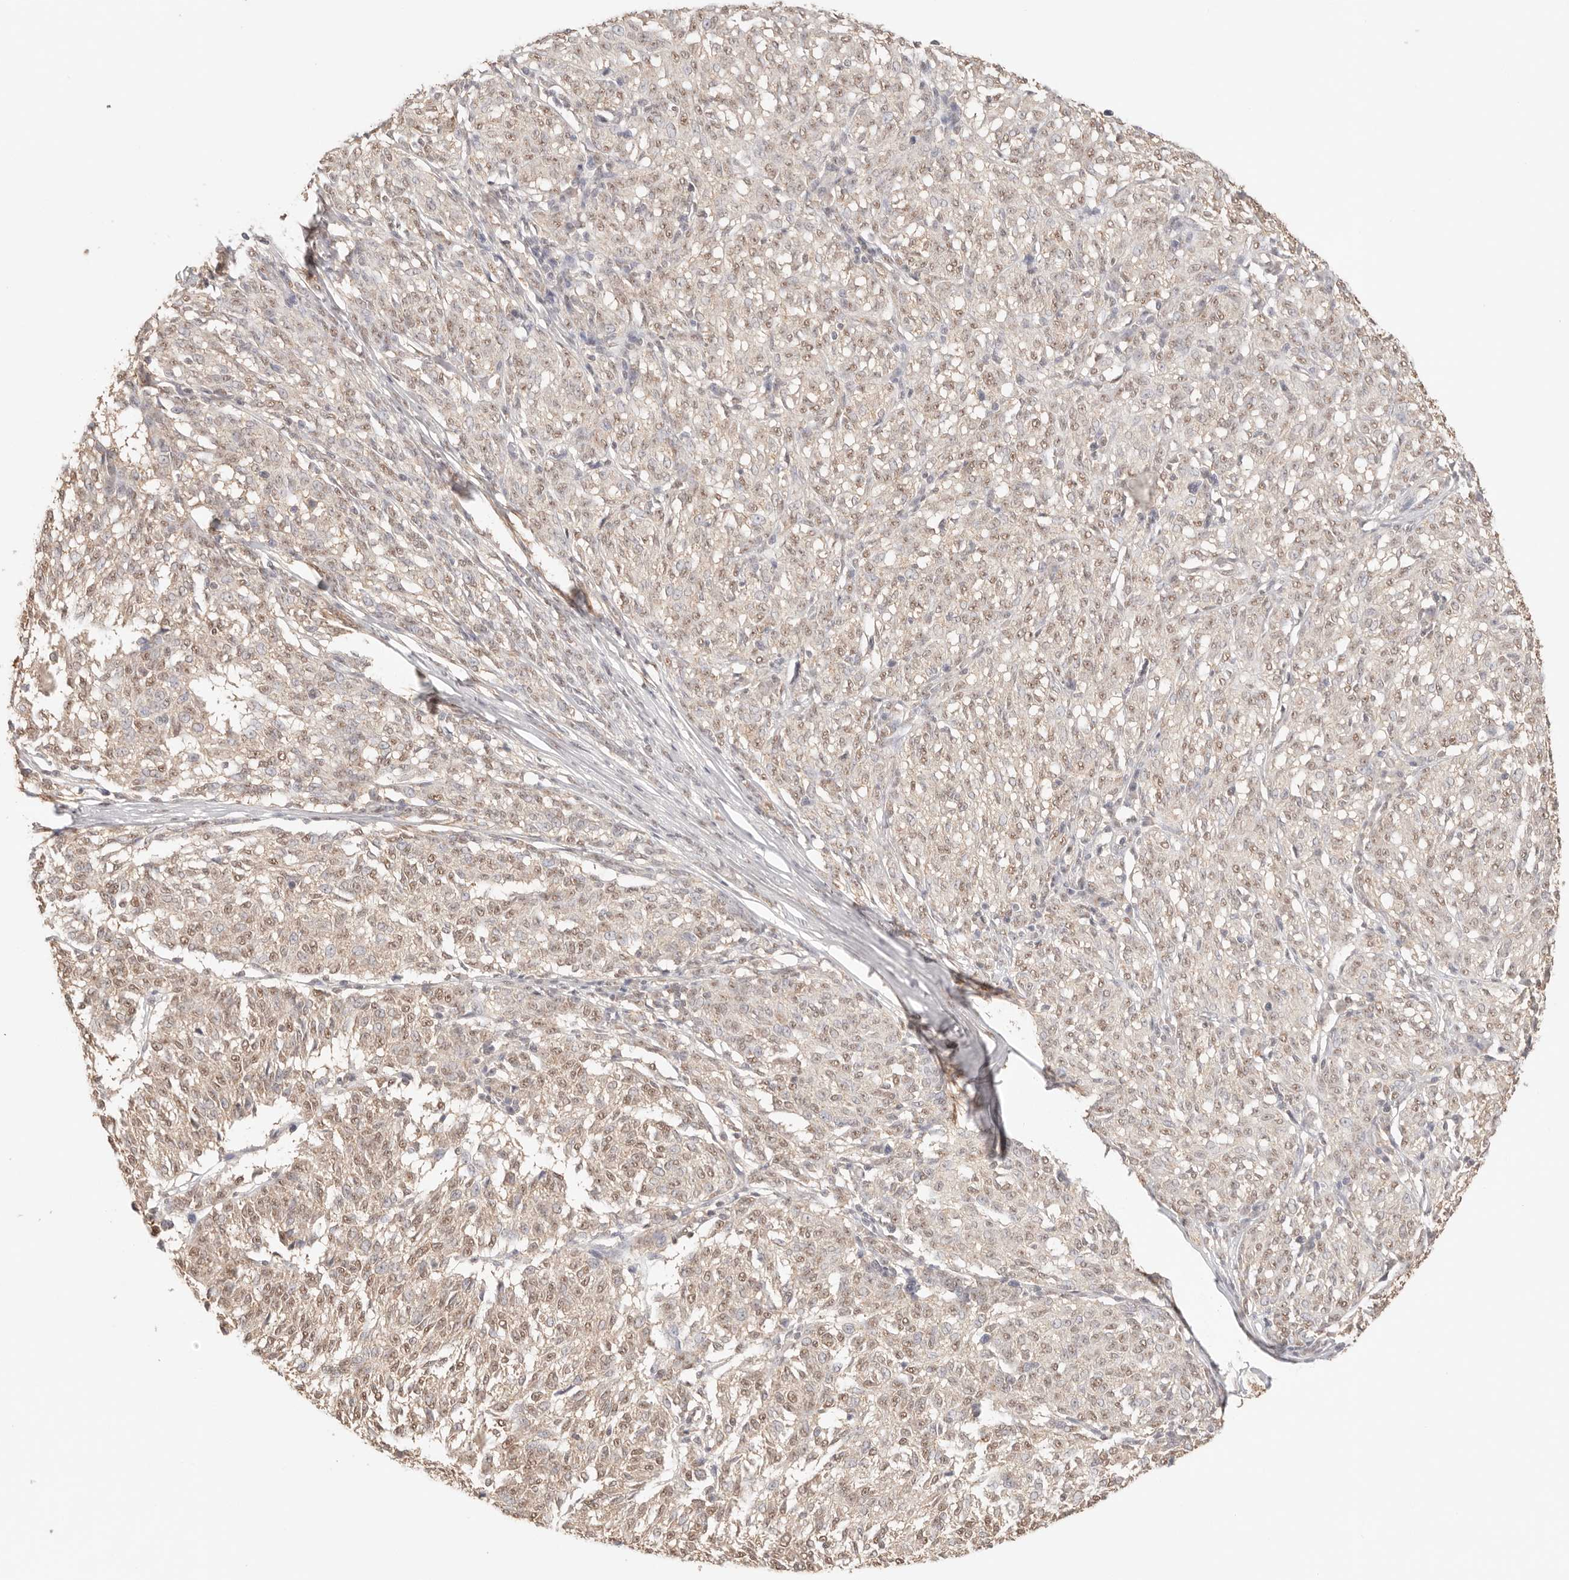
{"staining": {"intensity": "weak", "quantity": ">75%", "location": "nuclear"}, "tissue": "melanoma", "cell_type": "Tumor cells", "image_type": "cancer", "snomed": [{"axis": "morphology", "description": "Malignant melanoma, NOS"}, {"axis": "topography", "description": "Skin"}], "caption": "Malignant melanoma stained with DAB immunohistochemistry (IHC) shows low levels of weak nuclear staining in approximately >75% of tumor cells. The protein is shown in brown color, while the nuclei are stained blue.", "gene": "IL1R2", "patient": {"sex": "female", "age": 72}}